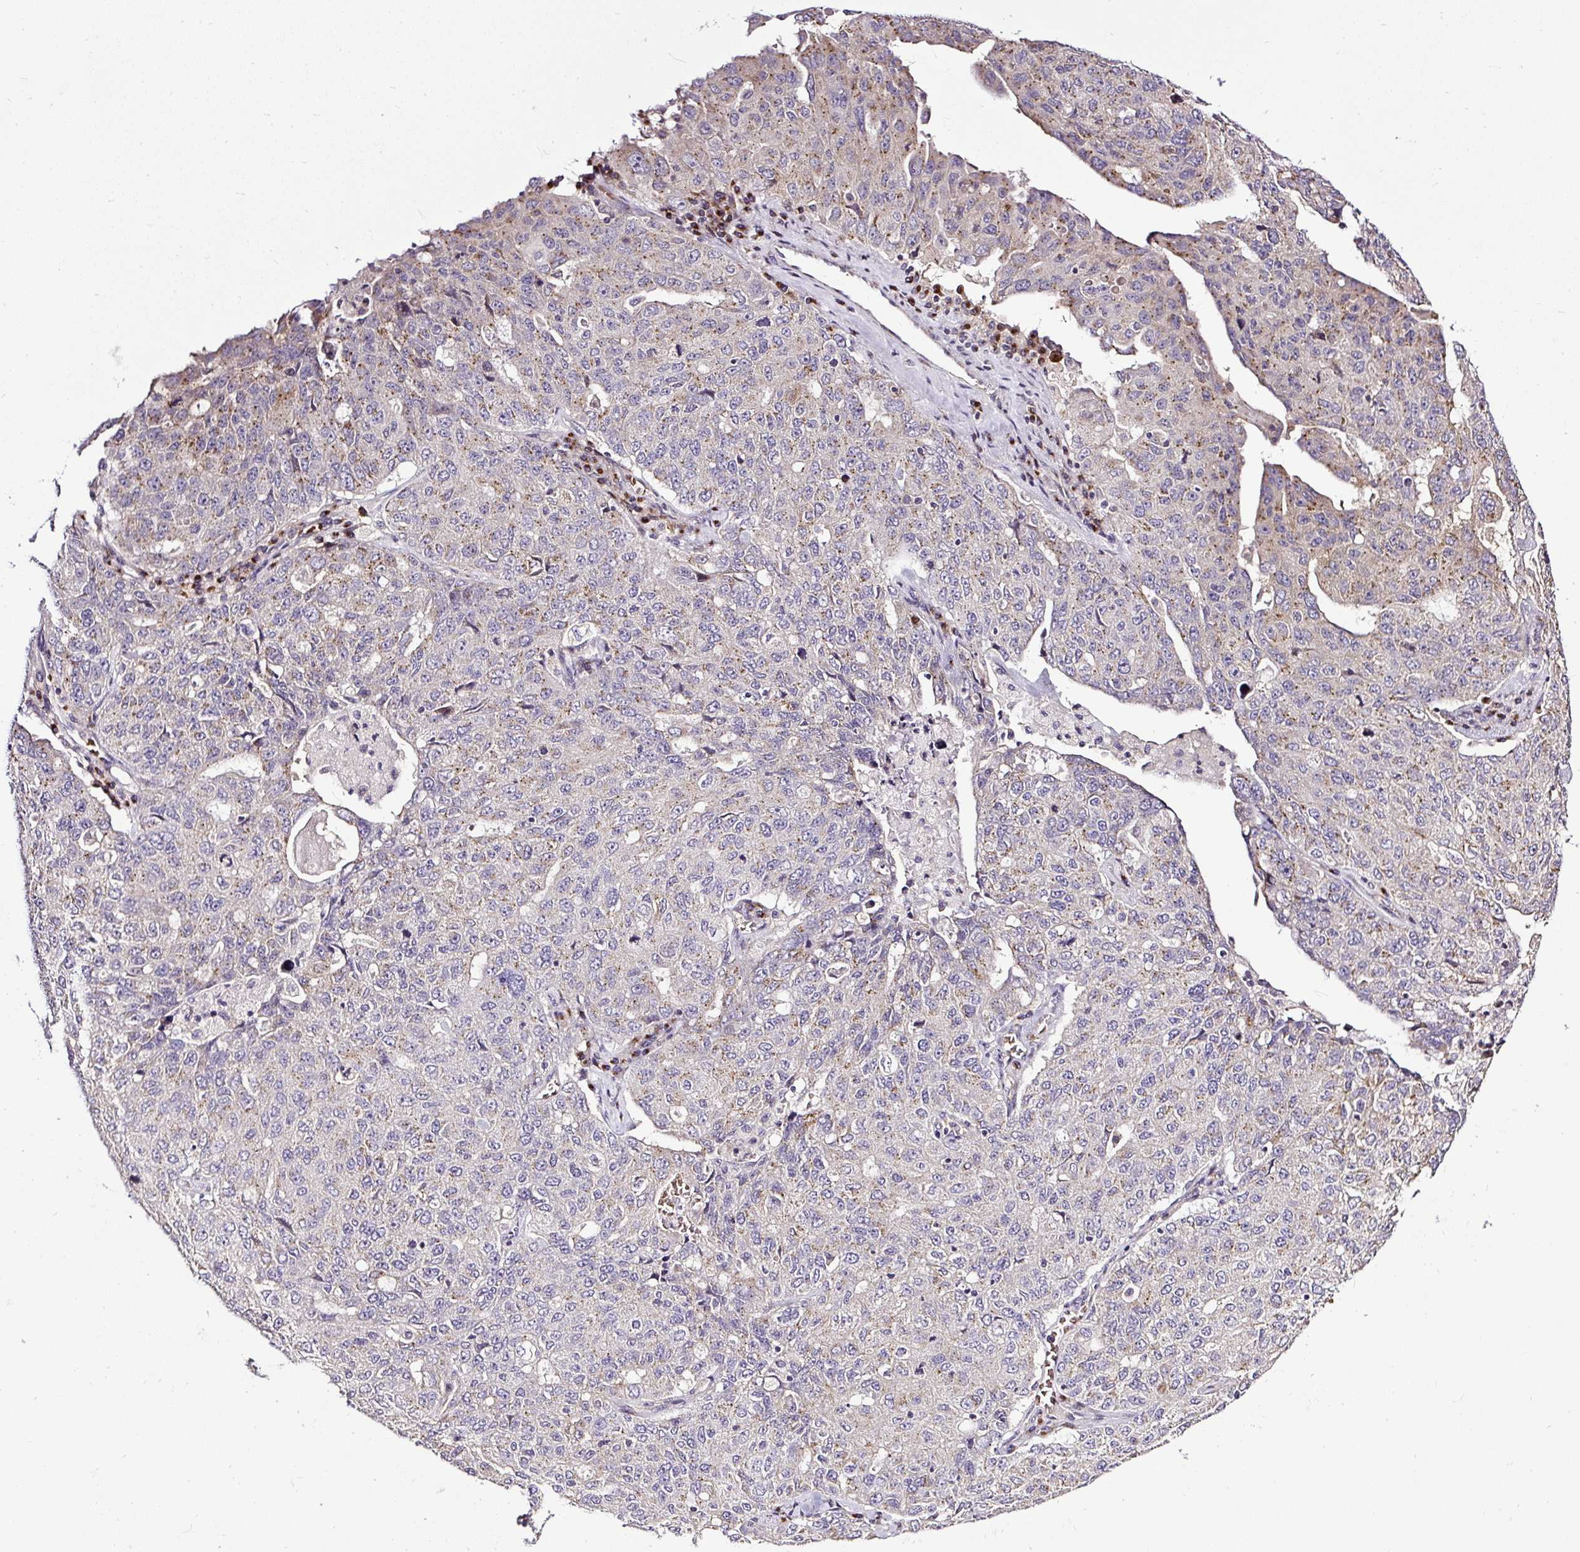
{"staining": {"intensity": "moderate", "quantity": "<25%", "location": "cytoplasmic/membranous"}, "tissue": "ovarian cancer", "cell_type": "Tumor cells", "image_type": "cancer", "snomed": [{"axis": "morphology", "description": "Carcinoma, endometroid"}, {"axis": "topography", "description": "Ovary"}], "caption": "IHC of ovarian cancer displays low levels of moderate cytoplasmic/membranous staining in about <25% of tumor cells. (Stains: DAB (3,3'-diaminobenzidine) in brown, nuclei in blue, Microscopy: brightfield microscopy at high magnification).", "gene": "SMC4", "patient": {"sex": "female", "age": 62}}